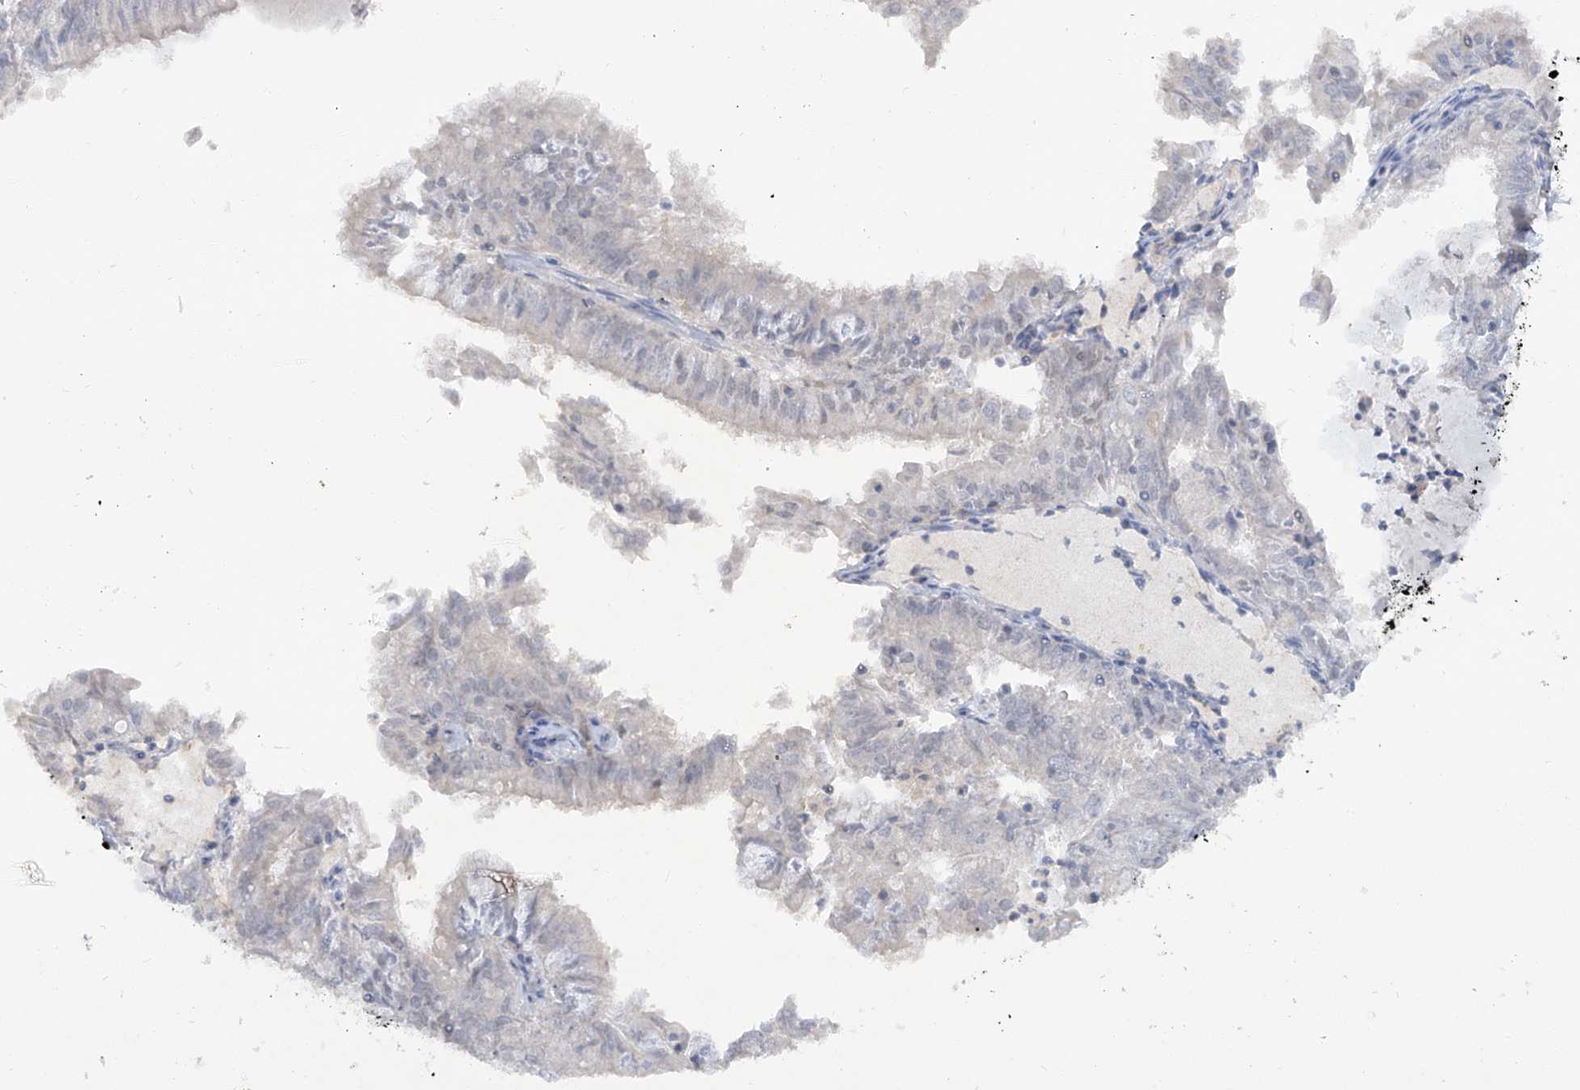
{"staining": {"intensity": "negative", "quantity": "none", "location": "none"}, "tissue": "endometrial cancer", "cell_type": "Tumor cells", "image_type": "cancer", "snomed": [{"axis": "morphology", "description": "Adenocarcinoma, NOS"}, {"axis": "topography", "description": "Endometrium"}], "caption": "Image shows no protein expression in tumor cells of endometrial adenocarcinoma tissue.", "gene": "HAS3", "patient": {"sex": "female", "age": 57}}